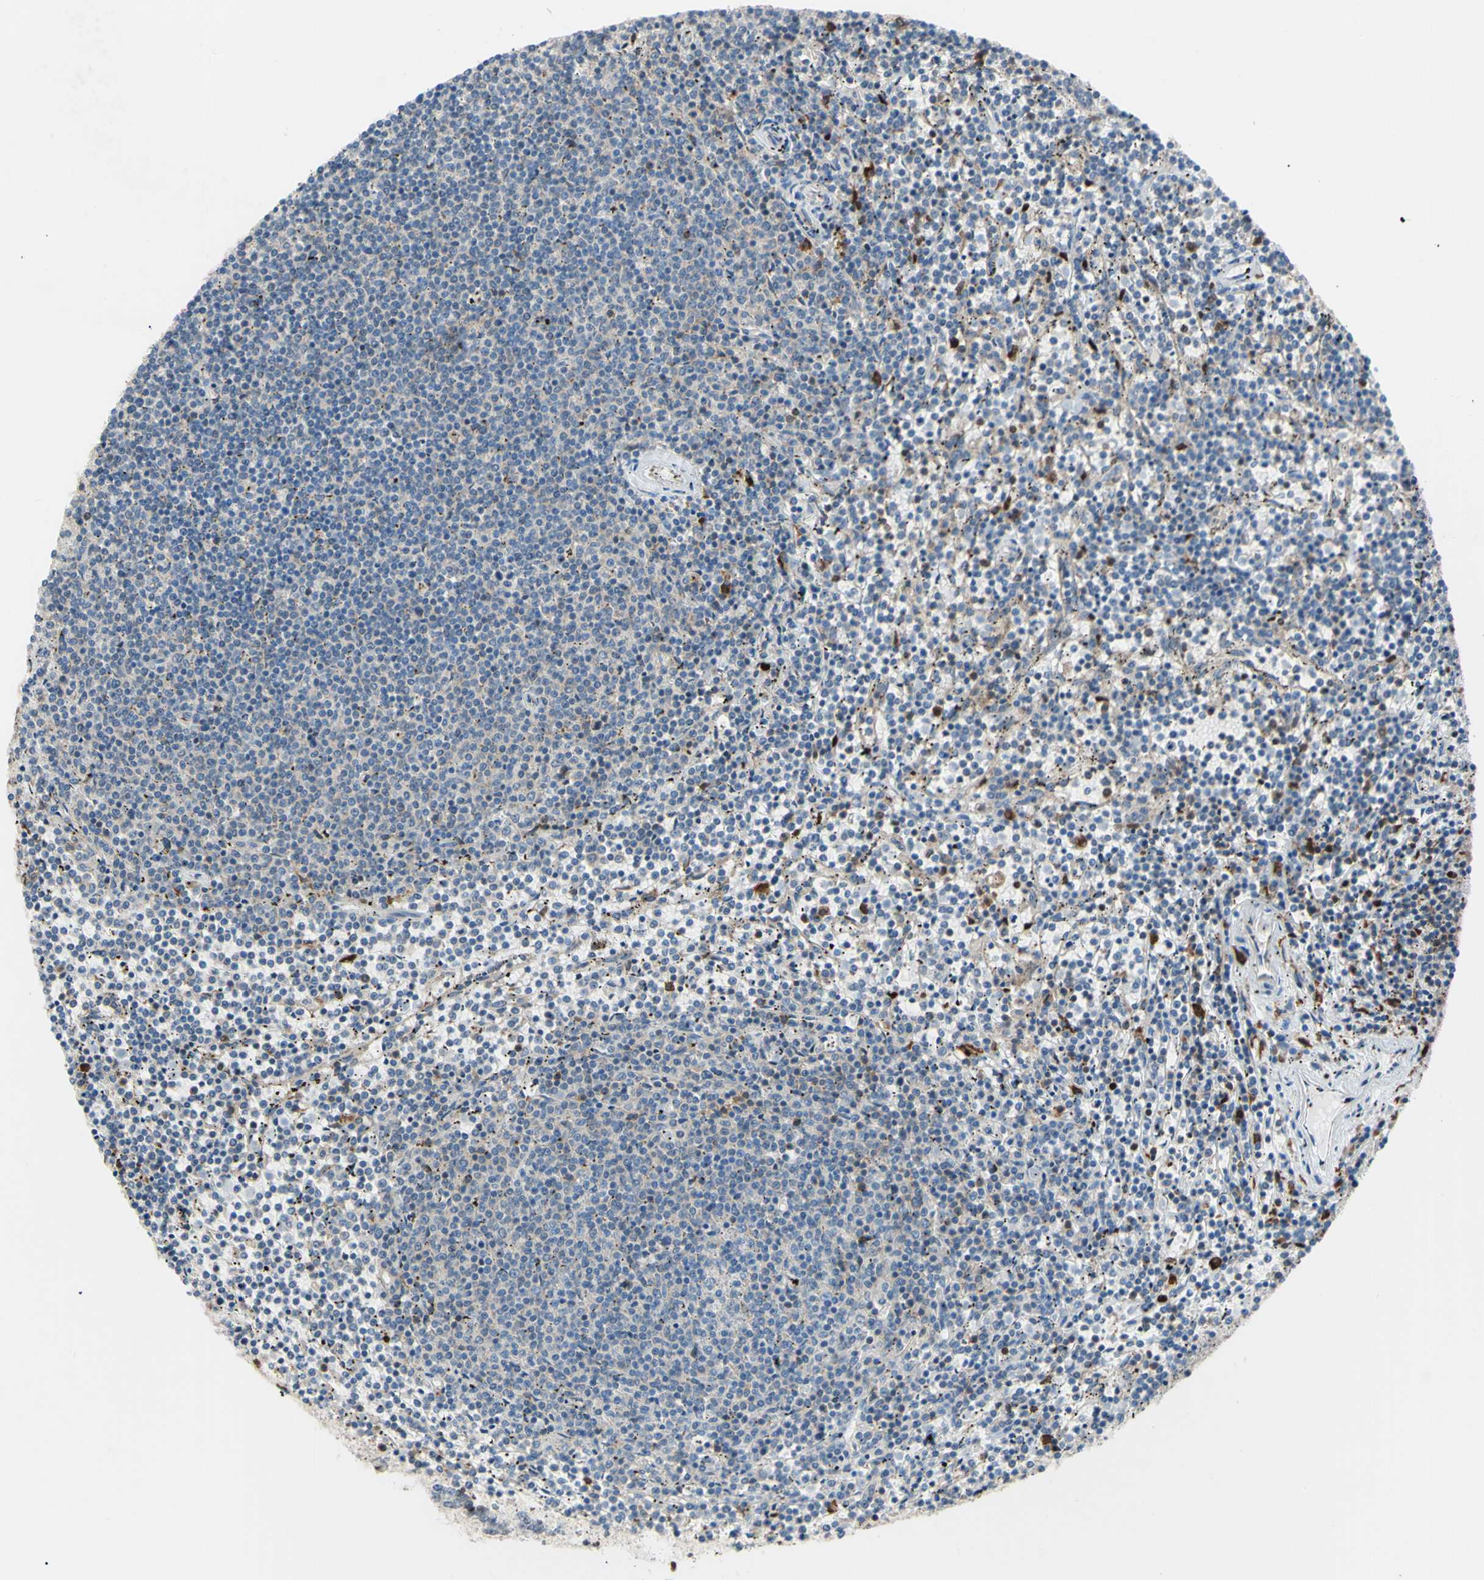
{"staining": {"intensity": "negative", "quantity": "none", "location": "none"}, "tissue": "lymphoma", "cell_type": "Tumor cells", "image_type": "cancer", "snomed": [{"axis": "morphology", "description": "Malignant lymphoma, non-Hodgkin's type, Low grade"}, {"axis": "topography", "description": "Spleen"}], "caption": "Low-grade malignant lymphoma, non-Hodgkin's type stained for a protein using immunohistochemistry exhibits no positivity tumor cells.", "gene": "EED", "patient": {"sex": "female", "age": 50}}